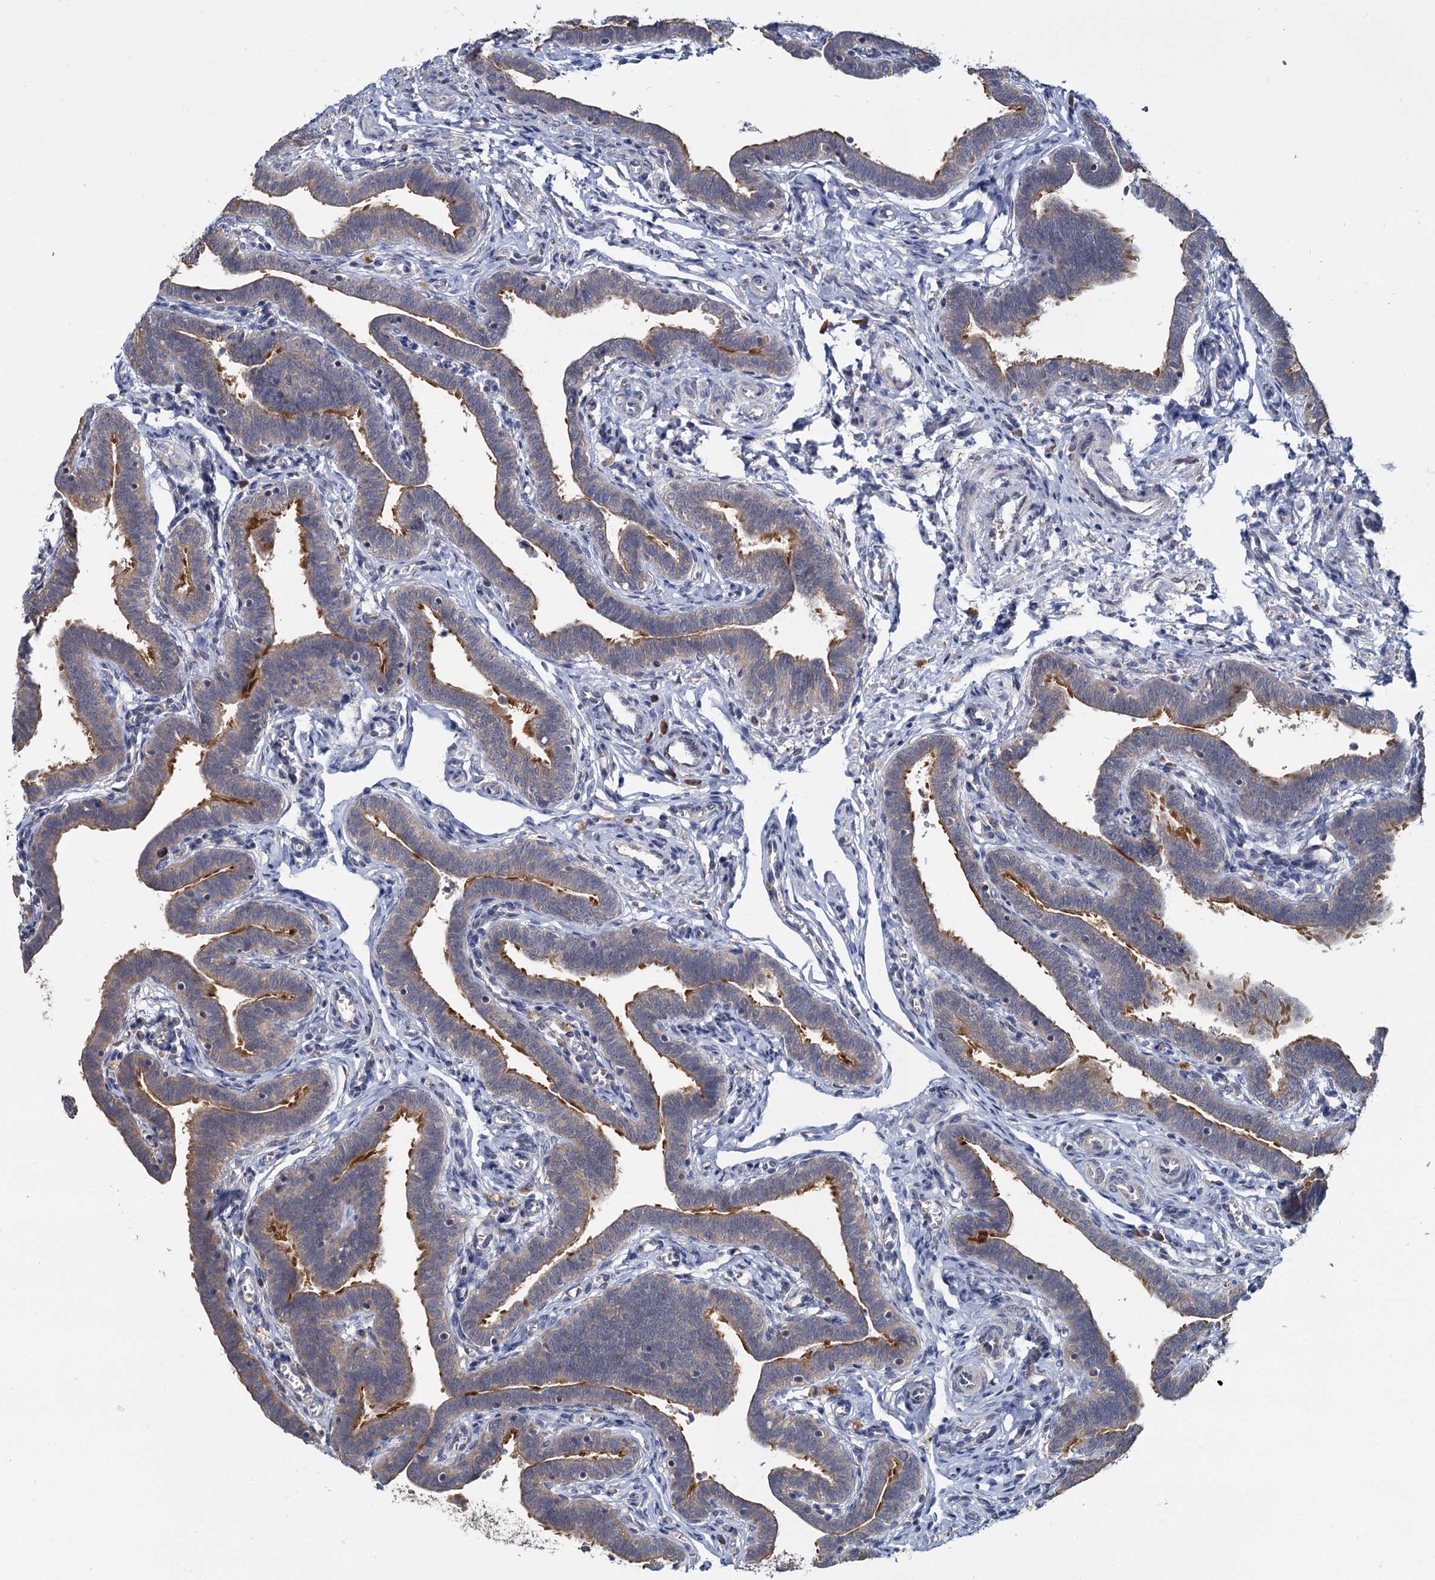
{"staining": {"intensity": "strong", "quantity": "25%-75%", "location": "cytoplasmic/membranous"}, "tissue": "fallopian tube", "cell_type": "Glandular cells", "image_type": "normal", "snomed": [{"axis": "morphology", "description": "Normal tissue, NOS"}, {"axis": "topography", "description": "Fallopian tube"}], "caption": "Protein analysis of normal fallopian tube exhibits strong cytoplasmic/membranous staining in about 25%-75% of glandular cells.", "gene": "LRRC51", "patient": {"sex": "female", "age": 36}}